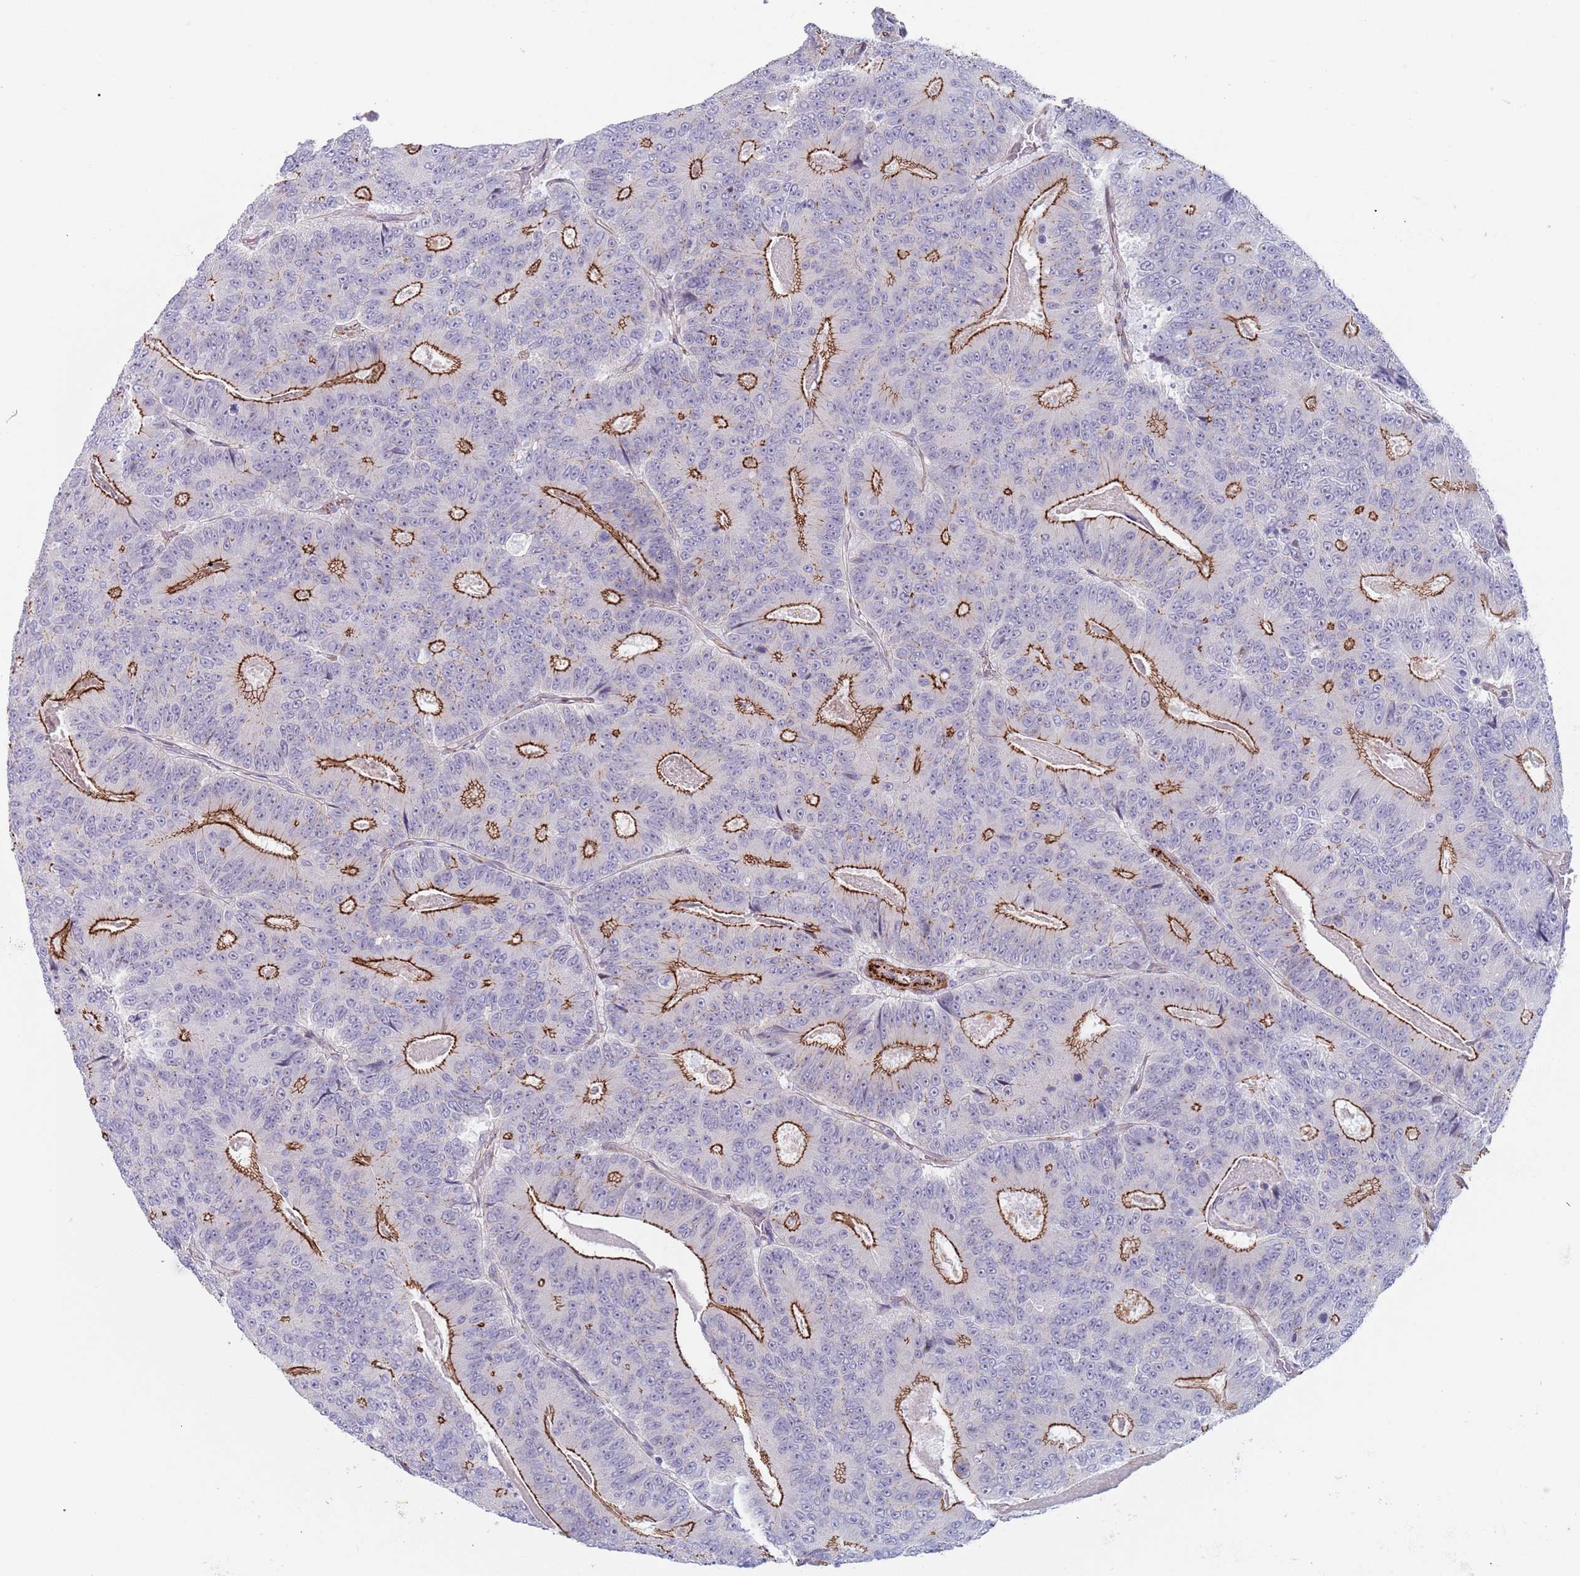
{"staining": {"intensity": "strong", "quantity": "25%-75%", "location": "cytoplasmic/membranous"}, "tissue": "colorectal cancer", "cell_type": "Tumor cells", "image_type": "cancer", "snomed": [{"axis": "morphology", "description": "Adenocarcinoma, NOS"}, {"axis": "topography", "description": "Colon"}], "caption": "Brown immunohistochemical staining in adenocarcinoma (colorectal) reveals strong cytoplasmic/membranous staining in about 25%-75% of tumor cells.", "gene": "OR5A2", "patient": {"sex": "male", "age": 83}}